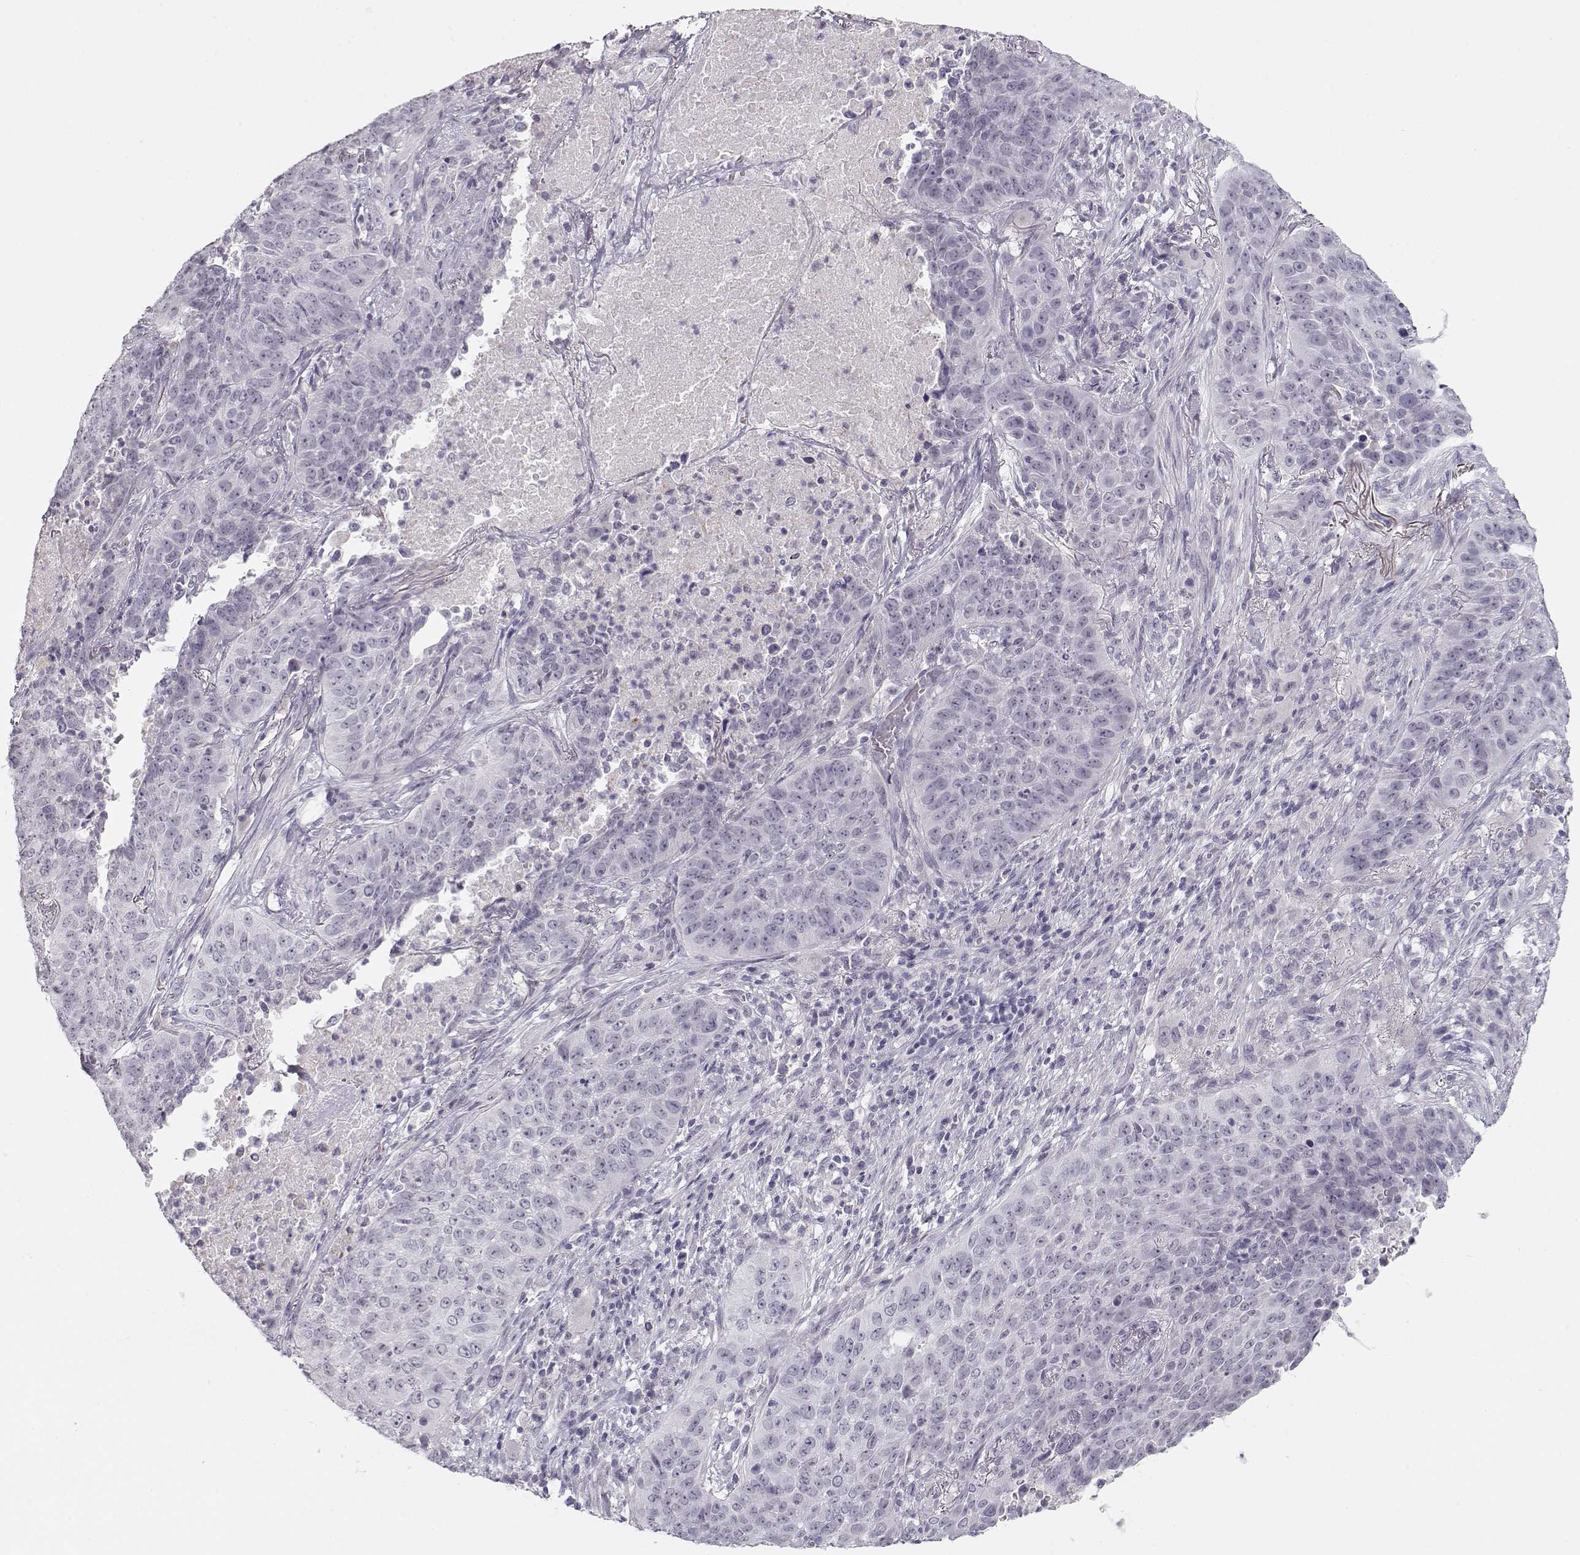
{"staining": {"intensity": "negative", "quantity": "none", "location": "none"}, "tissue": "lung cancer", "cell_type": "Tumor cells", "image_type": "cancer", "snomed": [{"axis": "morphology", "description": "Normal tissue, NOS"}, {"axis": "morphology", "description": "Squamous cell carcinoma, NOS"}, {"axis": "topography", "description": "Bronchus"}, {"axis": "topography", "description": "Lung"}], "caption": "Human lung cancer stained for a protein using immunohistochemistry (IHC) displays no expression in tumor cells.", "gene": "IMPG1", "patient": {"sex": "male", "age": 64}}